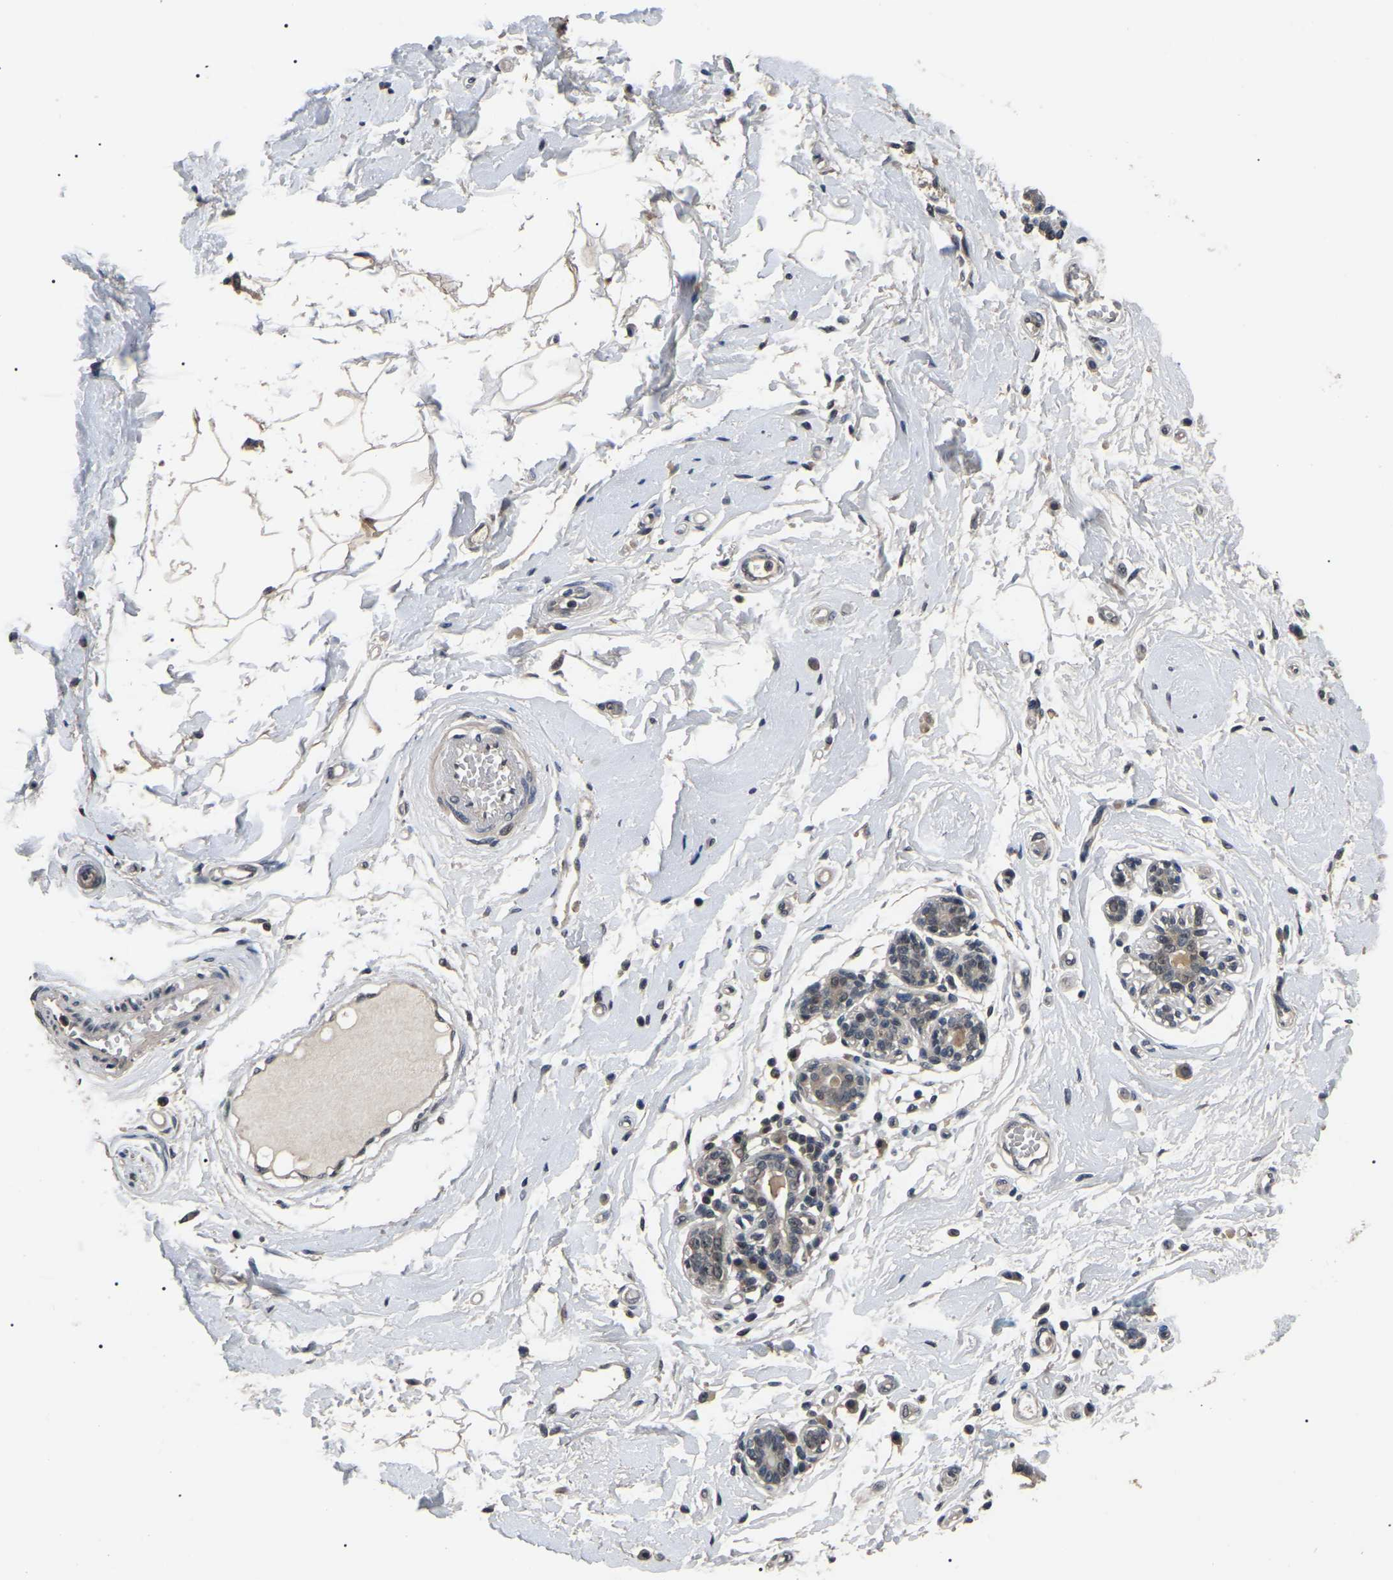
{"staining": {"intensity": "weak", "quantity": "25%-75%", "location": "nuclear"}, "tissue": "breast", "cell_type": "Adipocytes", "image_type": "normal", "snomed": [{"axis": "morphology", "description": "Normal tissue, NOS"}, {"axis": "morphology", "description": "Lobular carcinoma"}, {"axis": "topography", "description": "Breast"}], "caption": "Breast stained with a brown dye reveals weak nuclear positive expression in approximately 25%-75% of adipocytes.", "gene": "PPM1E", "patient": {"sex": "female", "age": 59}}